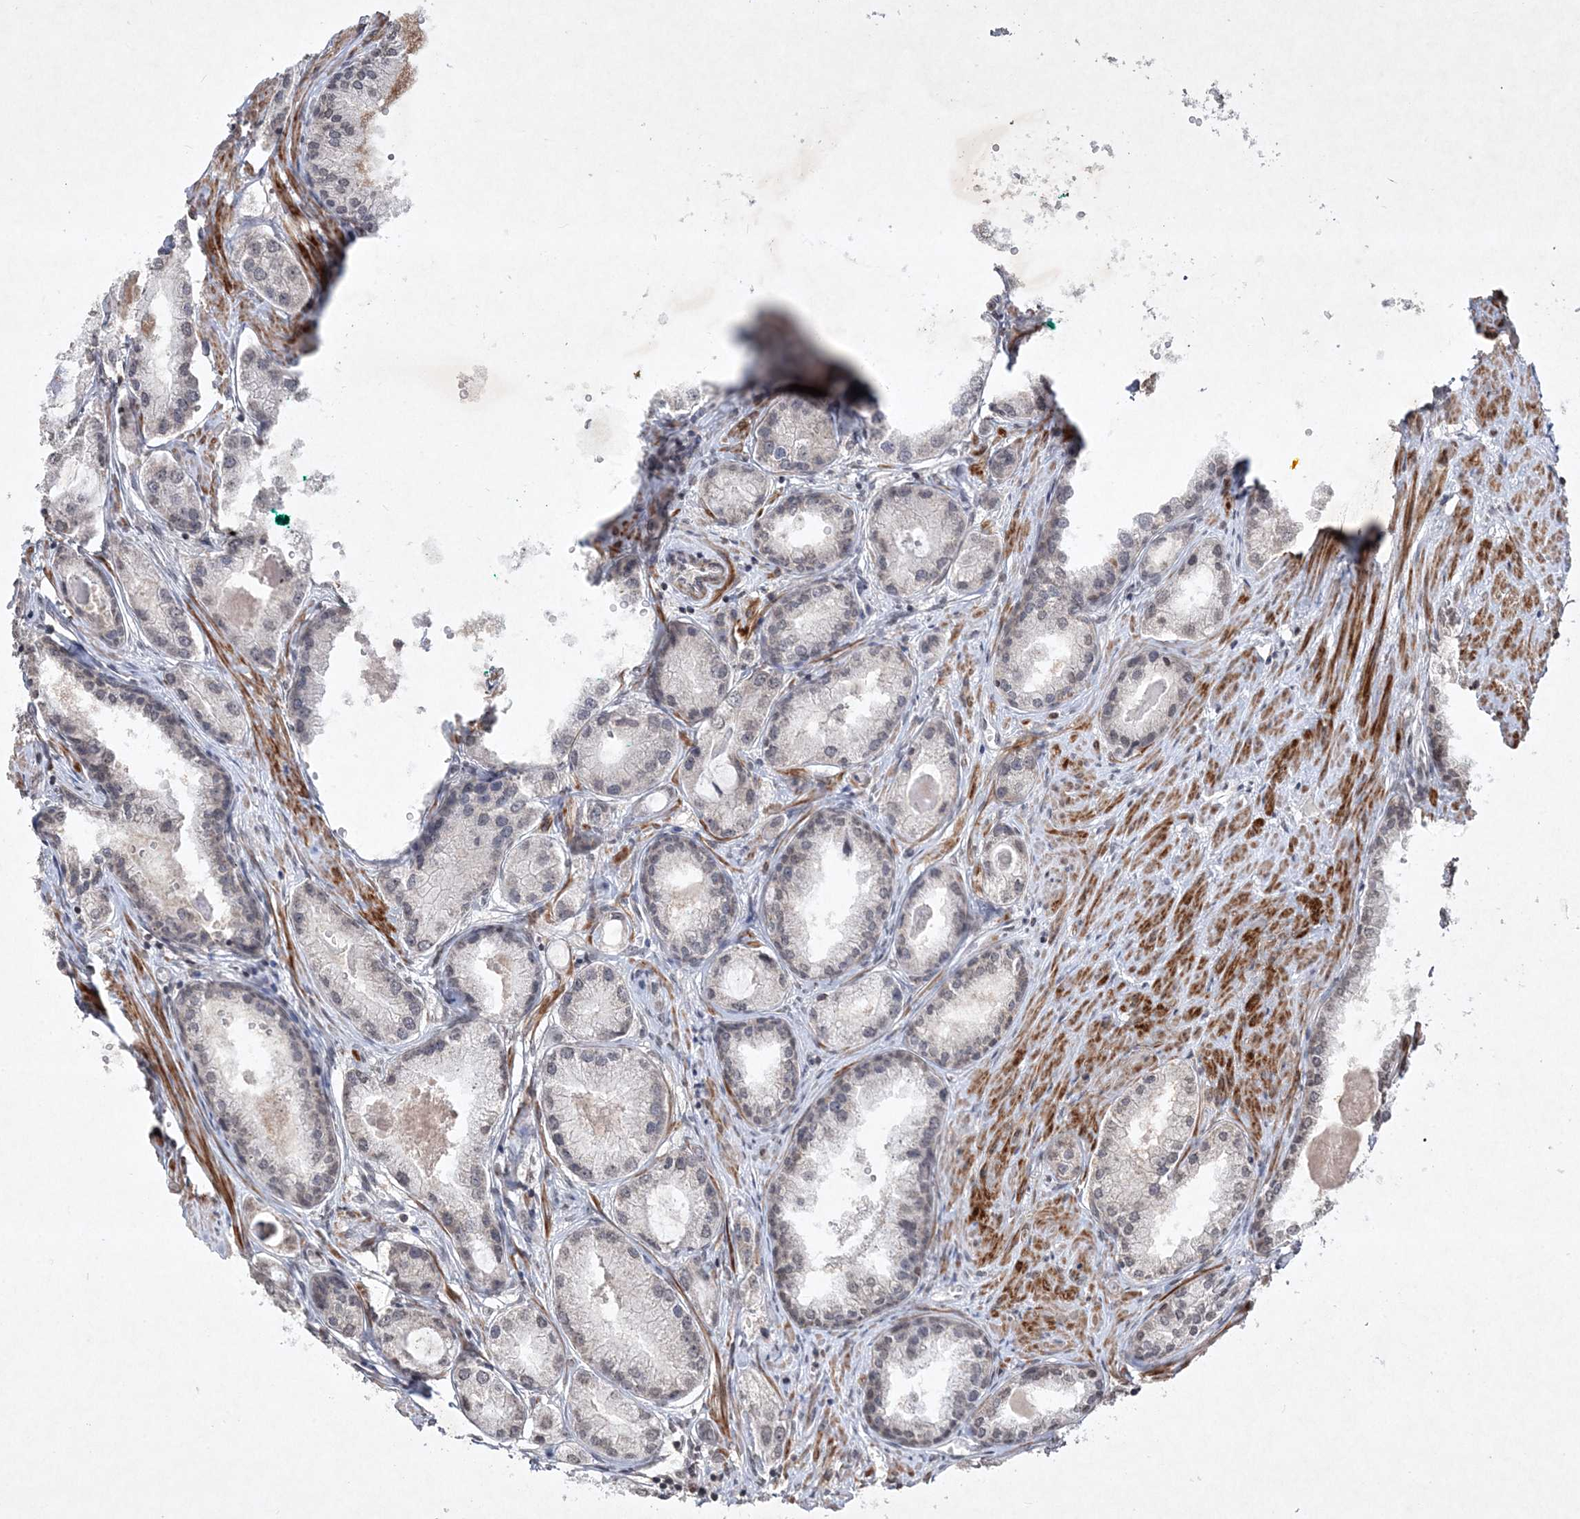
{"staining": {"intensity": "weak", "quantity": "<25%", "location": "nuclear"}, "tissue": "prostate cancer", "cell_type": "Tumor cells", "image_type": "cancer", "snomed": [{"axis": "morphology", "description": "Adenocarcinoma, Low grade"}, {"axis": "topography", "description": "Prostate"}], "caption": "Immunohistochemistry of human prostate cancer displays no staining in tumor cells.", "gene": "SOWAHB", "patient": {"sex": "male", "age": 62}}